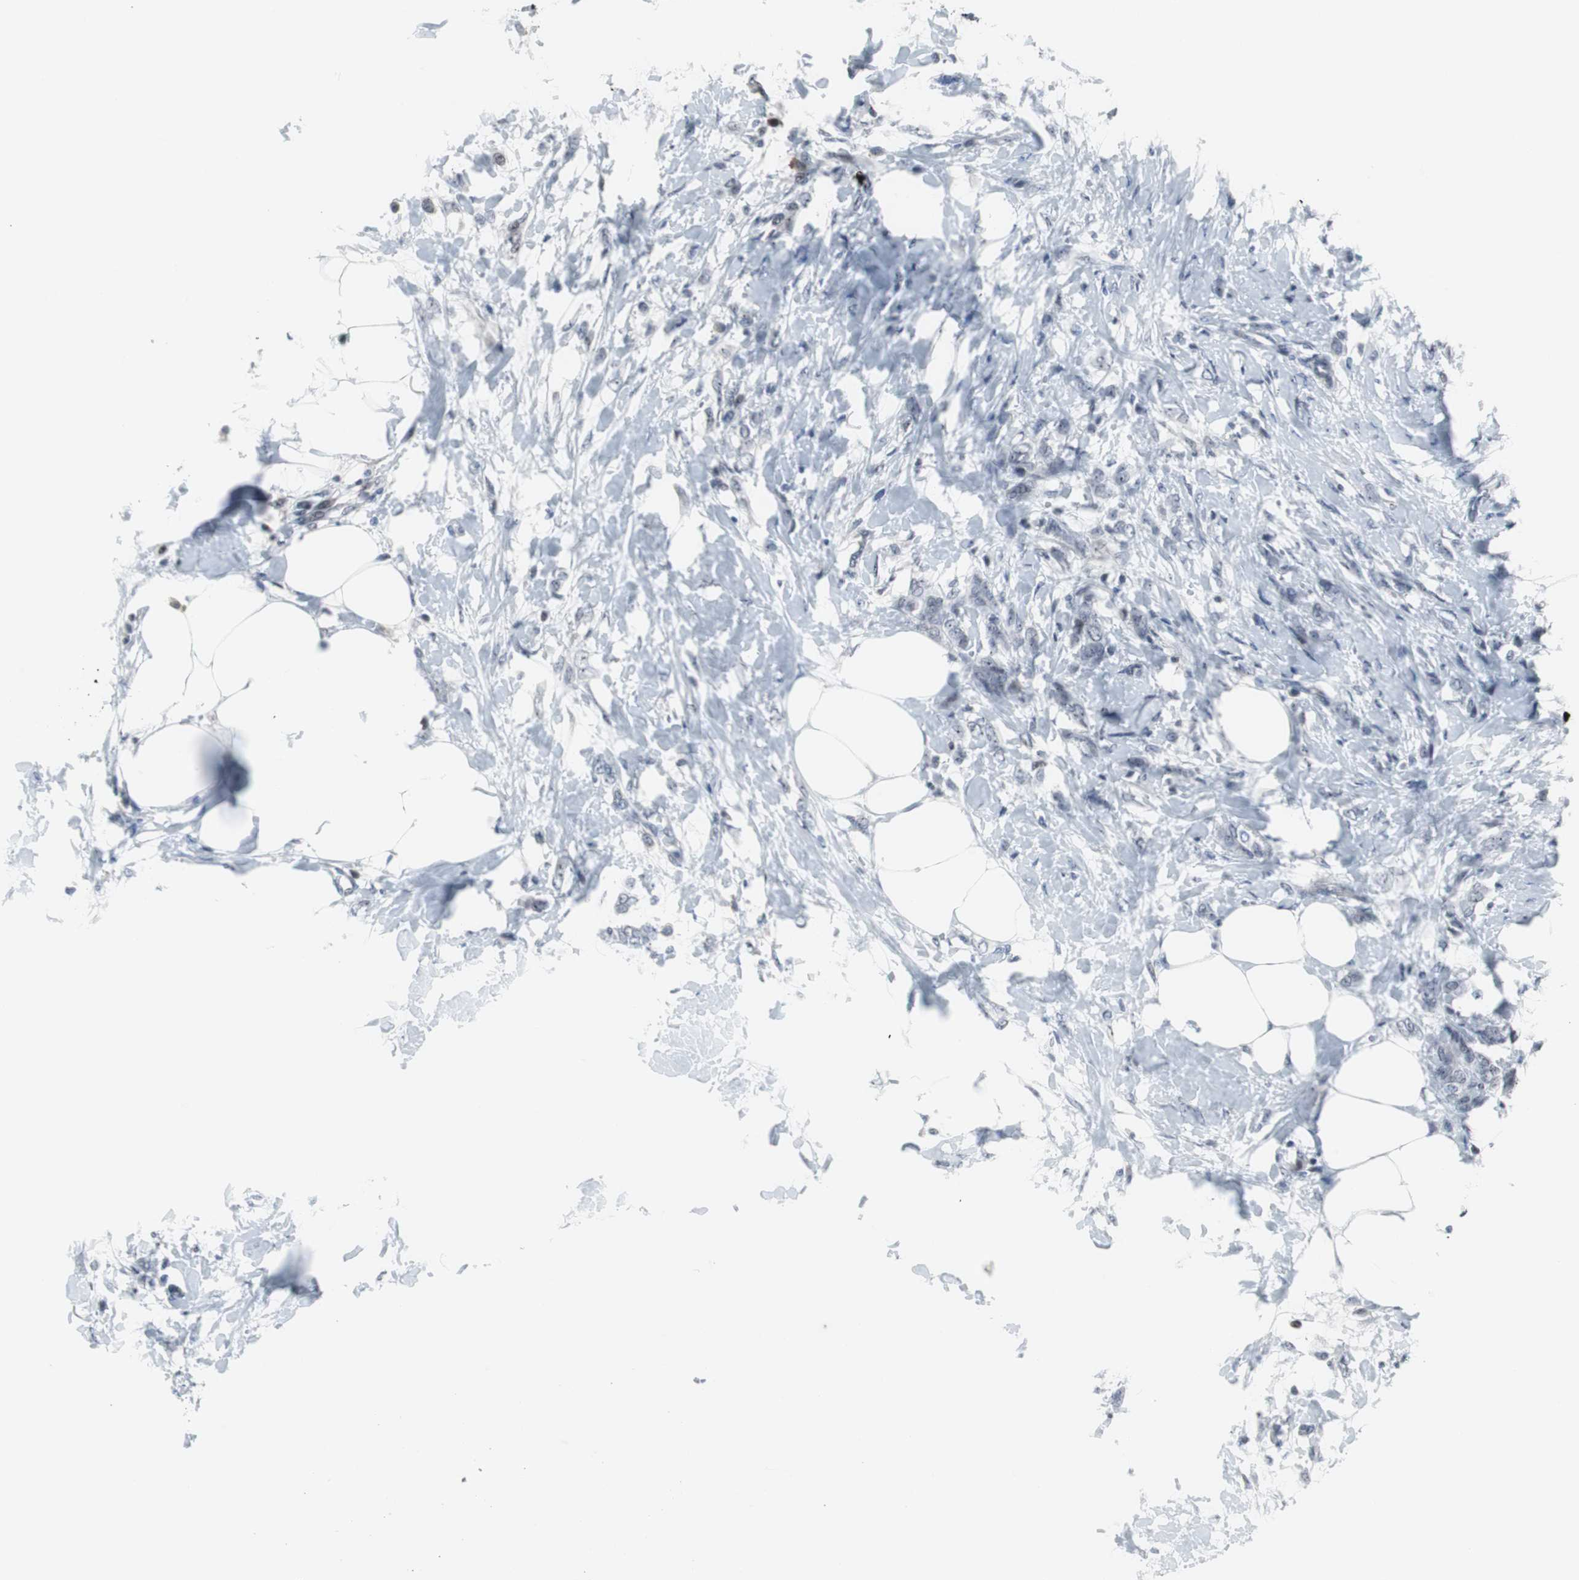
{"staining": {"intensity": "negative", "quantity": "none", "location": "none"}, "tissue": "breast cancer", "cell_type": "Tumor cells", "image_type": "cancer", "snomed": [{"axis": "morphology", "description": "Lobular carcinoma, in situ"}, {"axis": "morphology", "description": "Lobular carcinoma"}, {"axis": "topography", "description": "Breast"}], "caption": "Immunohistochemistry image of human breast lobular carcinoma in situ stained for a protein (brown), which demonstrates no expression in tumor cells. (Immunohistochemistry, brightfield microscopy, high magnification).", "gene": "DOK1", "patient": {"sex": "female", "age": 41}}